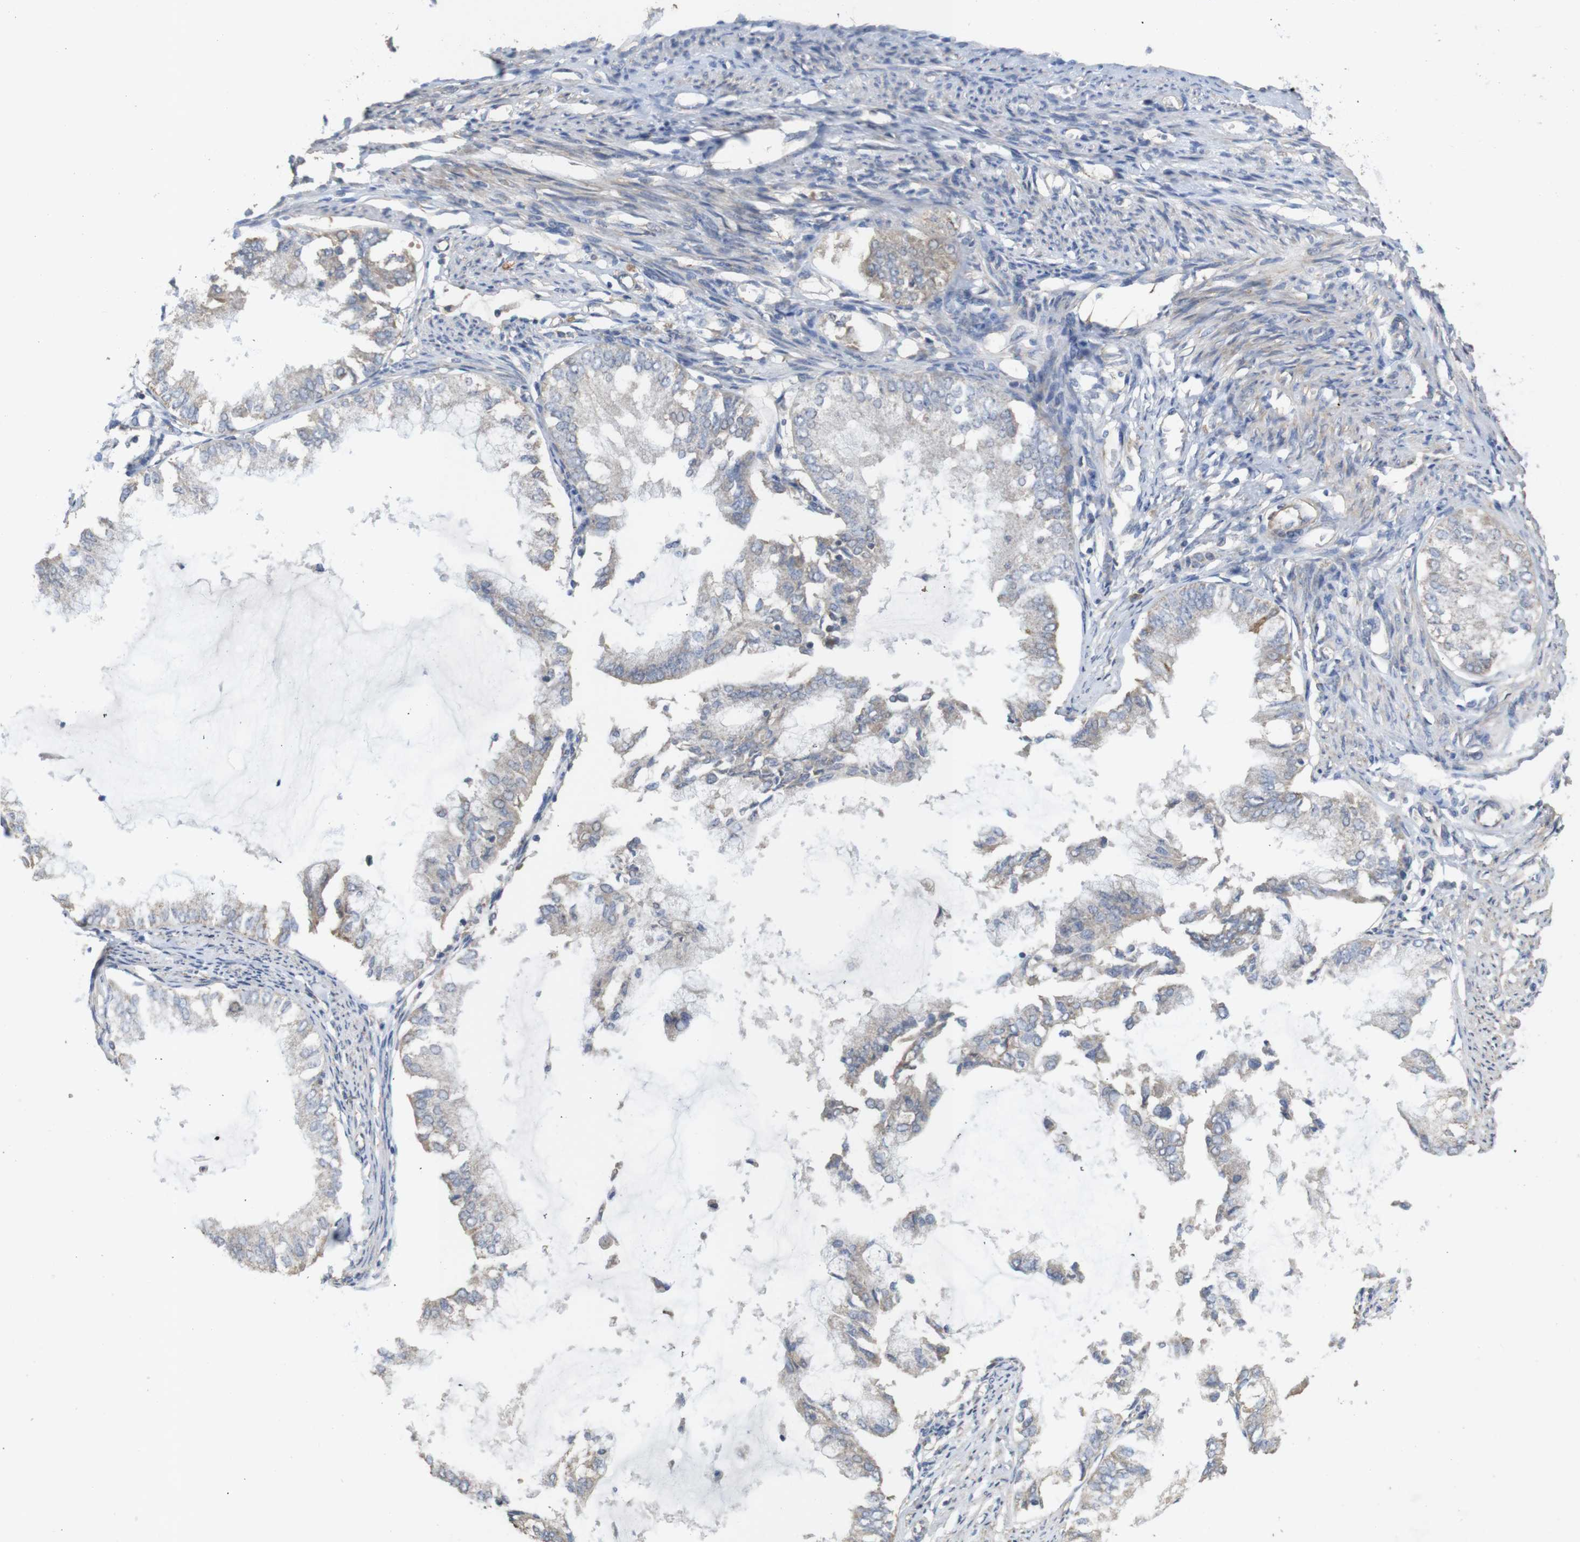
{"staining": {"intensity": "weak", "quantity": ">75%", "location": "cytoplasmic/membranous"}, "tissue": "endometrial cancer", "cell_type": "Tumor cells", "image_type": "cancer", "snomed": [{"axis": "morphology", "description": "Adenocarcinoma, NOS"}, {"axis": "topography", "description": "Endometrium"}], "caption": "Adenocarcinoma (endometrial) stained with immunohistochemistry exhibits weak cytoplasmic/membranous positivity in approximately >75% of tumor cells.", "gene": "KCNS3", "patient": {"sex": "female", "age": 86}}